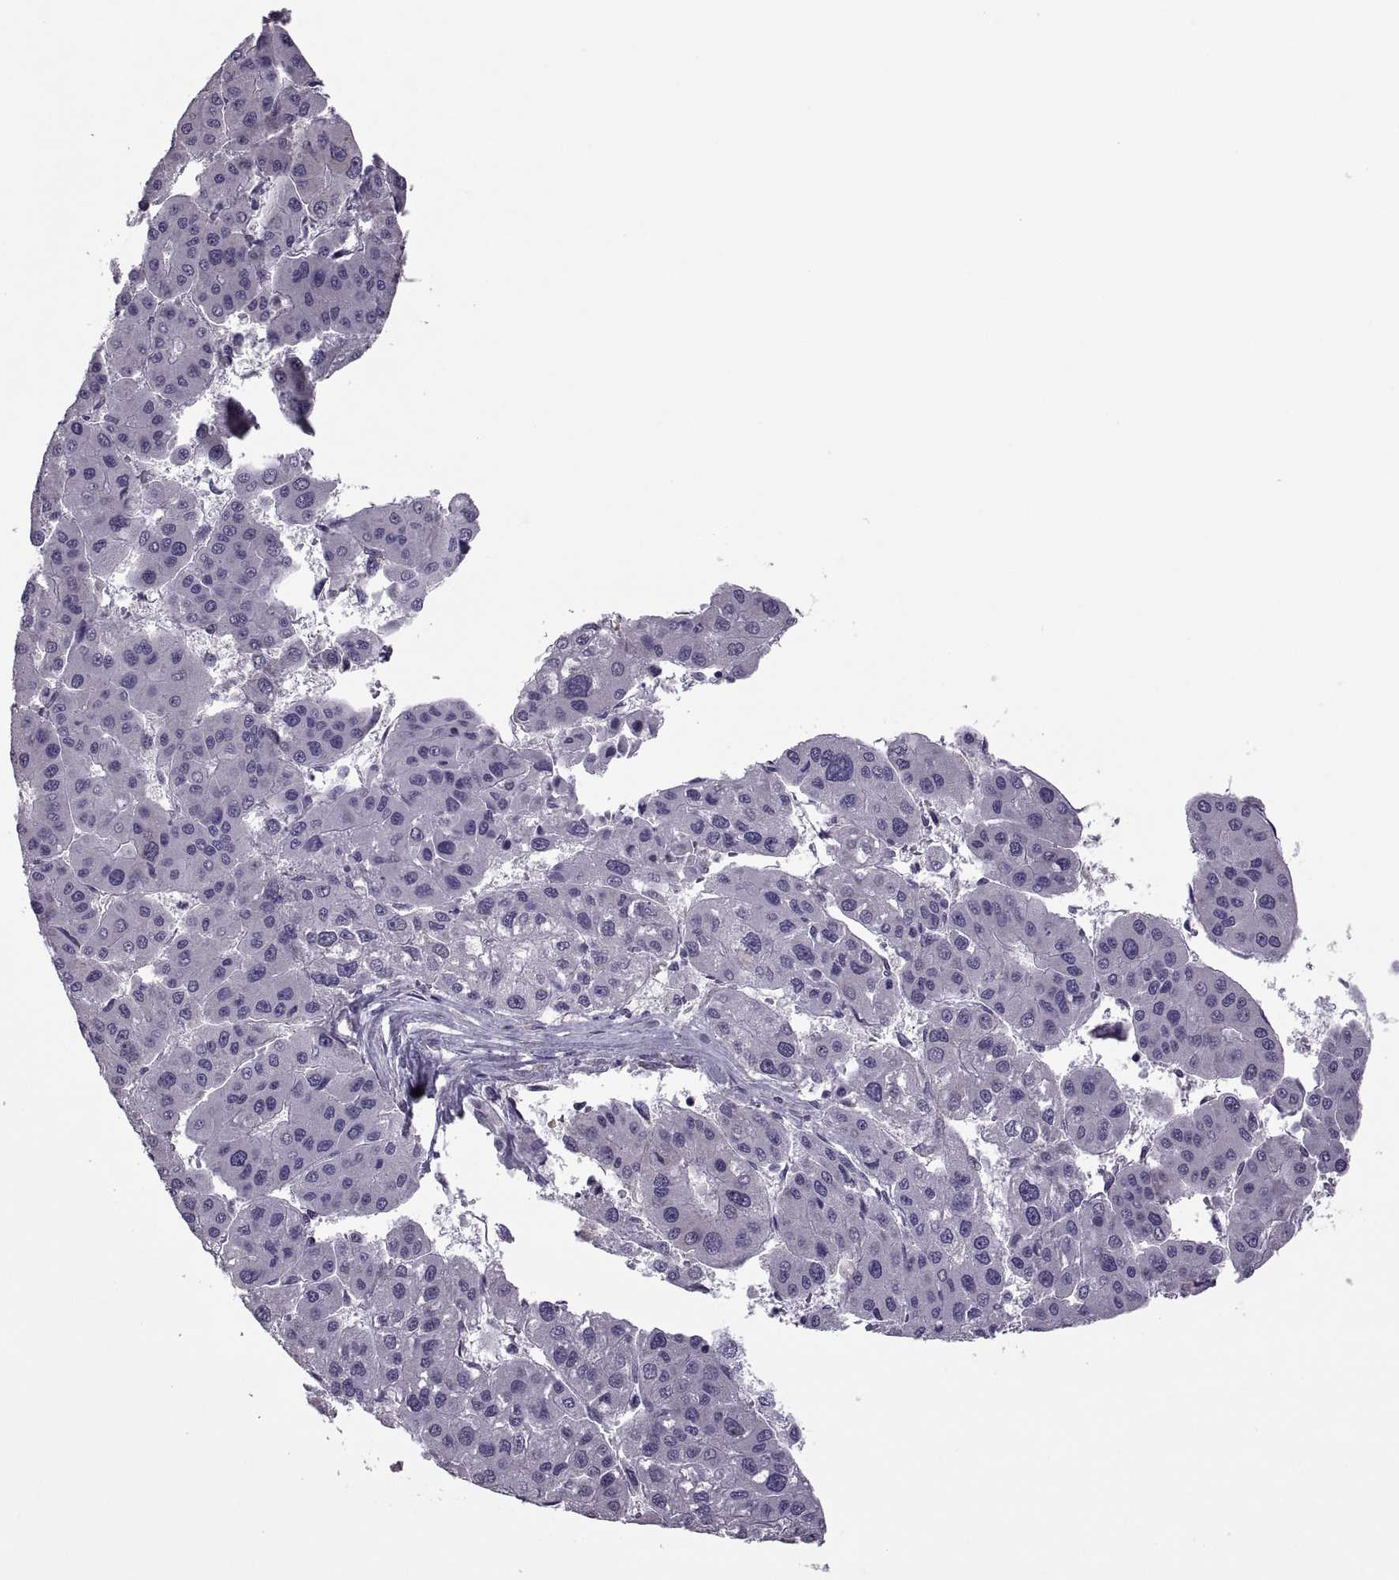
{"staining": {"intensity": "negative", "quantity": "none", "location": "none"}, "tissue": "liver cancer", "cell_type": "Tumor cells", "image_type": "cancer", "snomed": [{"axis": "morphology", "description": "Carcinoma, Hepatocellular, NOS"}, {"axis": "topography", "description": "Liver"}], "caption": "High power microscopy image of an immunohistochemistry histopathology image of liver cancer, revealing no significant expression in tumor cells.", "gene": "PABPC1", "patient": {"sex": "male", "age": 73}}